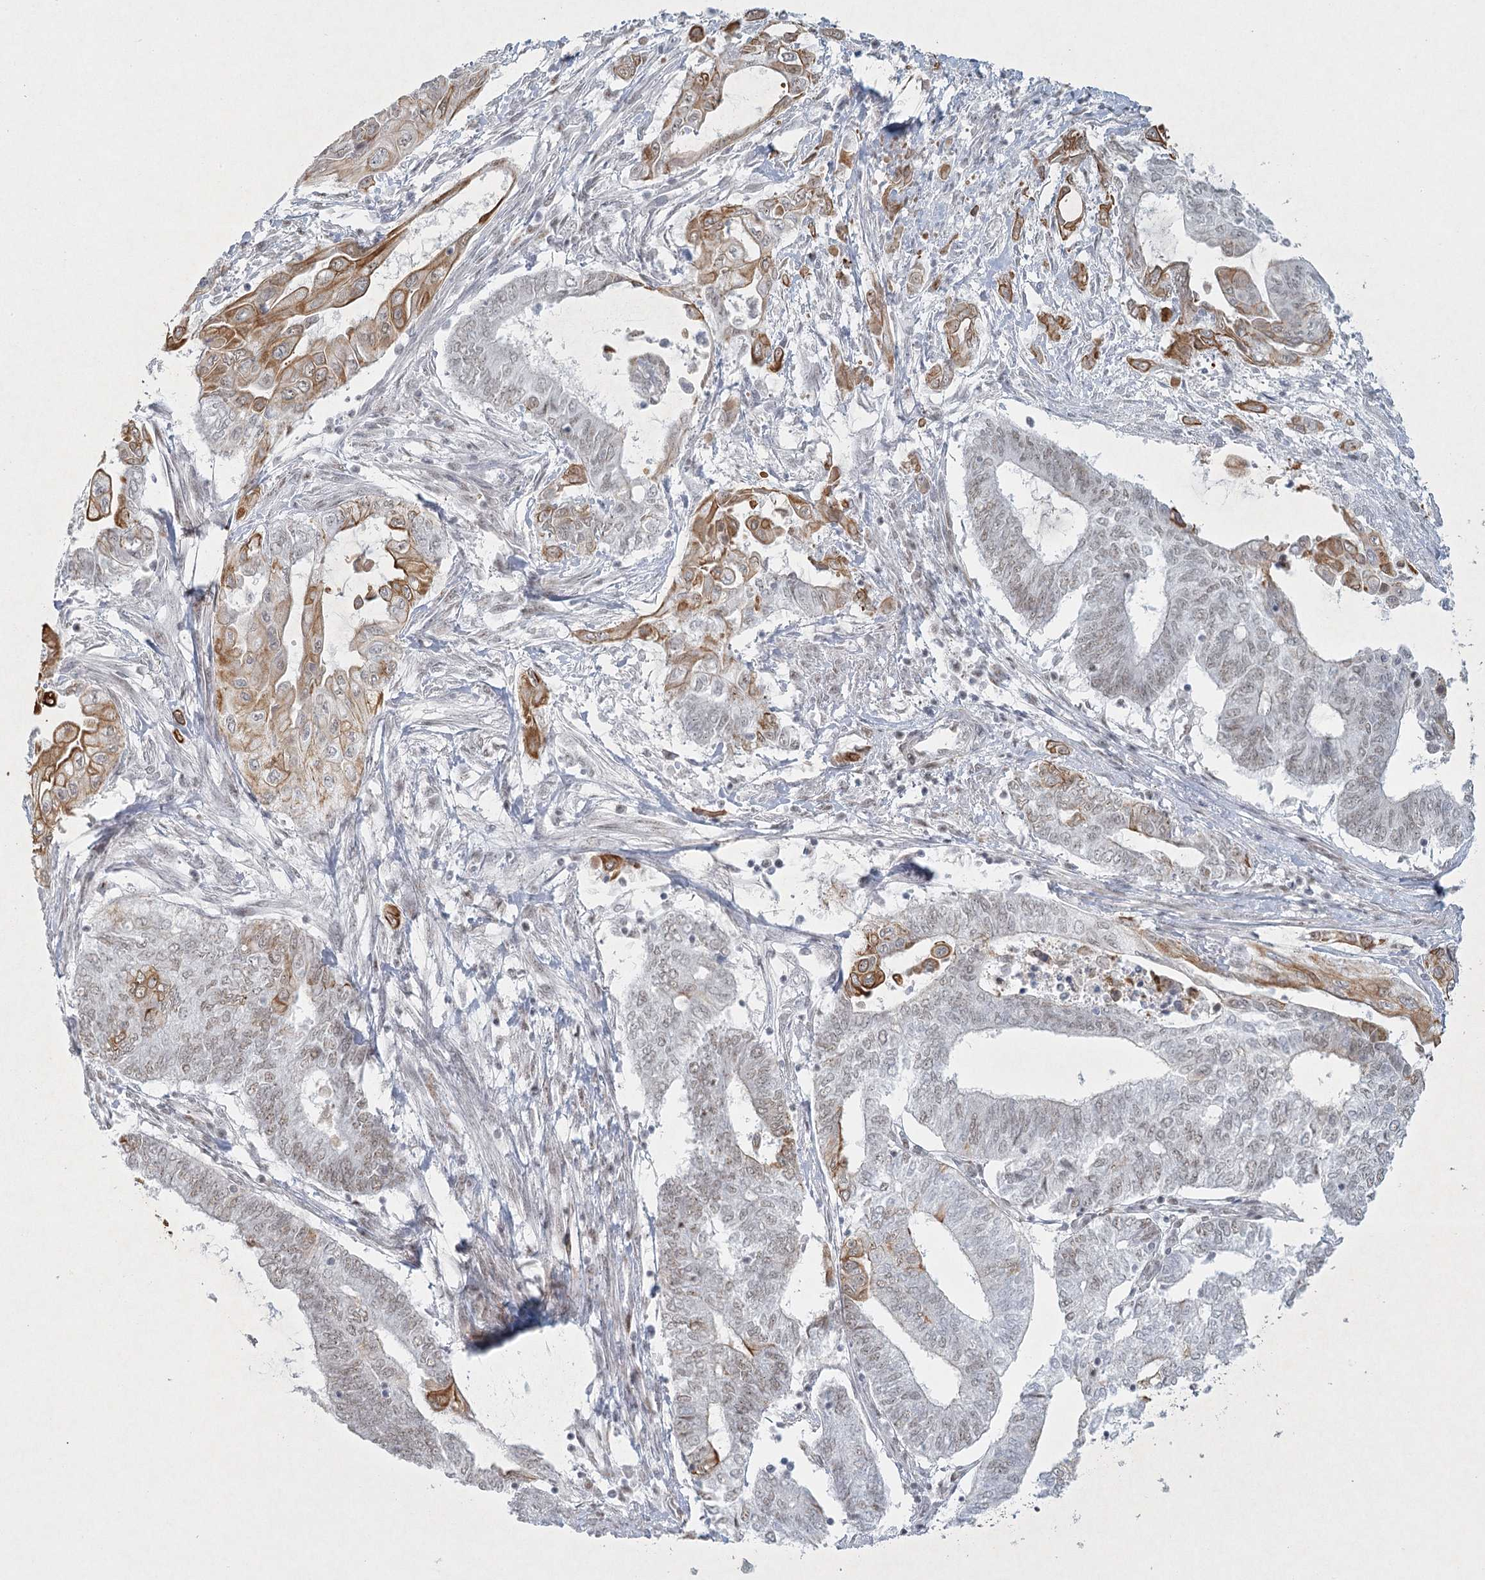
{"staining": {"intensity": "moderate", "quantity": "<25%", "location": "cytoplasmic/membranous"}, "tissue": "endometrial cancer", "cell_type": "Tumor cells", "image_type": "cancer", "snomed": [{"axis": "morphology", "description": "Adenocarcinoma, NOS"}, {"axis": "topography", "description": "Uterus"}, {"axis": "topography", "description": "Endometrium"}], "caption": "Moderate cytoplasmic/membranous protein positivity is appreciated in approximately <25% of tumor cells in endometrial cancer (adenocarcinoma). (Stains: DAB (3,3'-diaminobenzidine) in brown, nuclei in blue, Microscopy: brightfield microscopy at high magnification).", "gene": "U2SURP", "patient": {"sex": "female", "age": 70}}